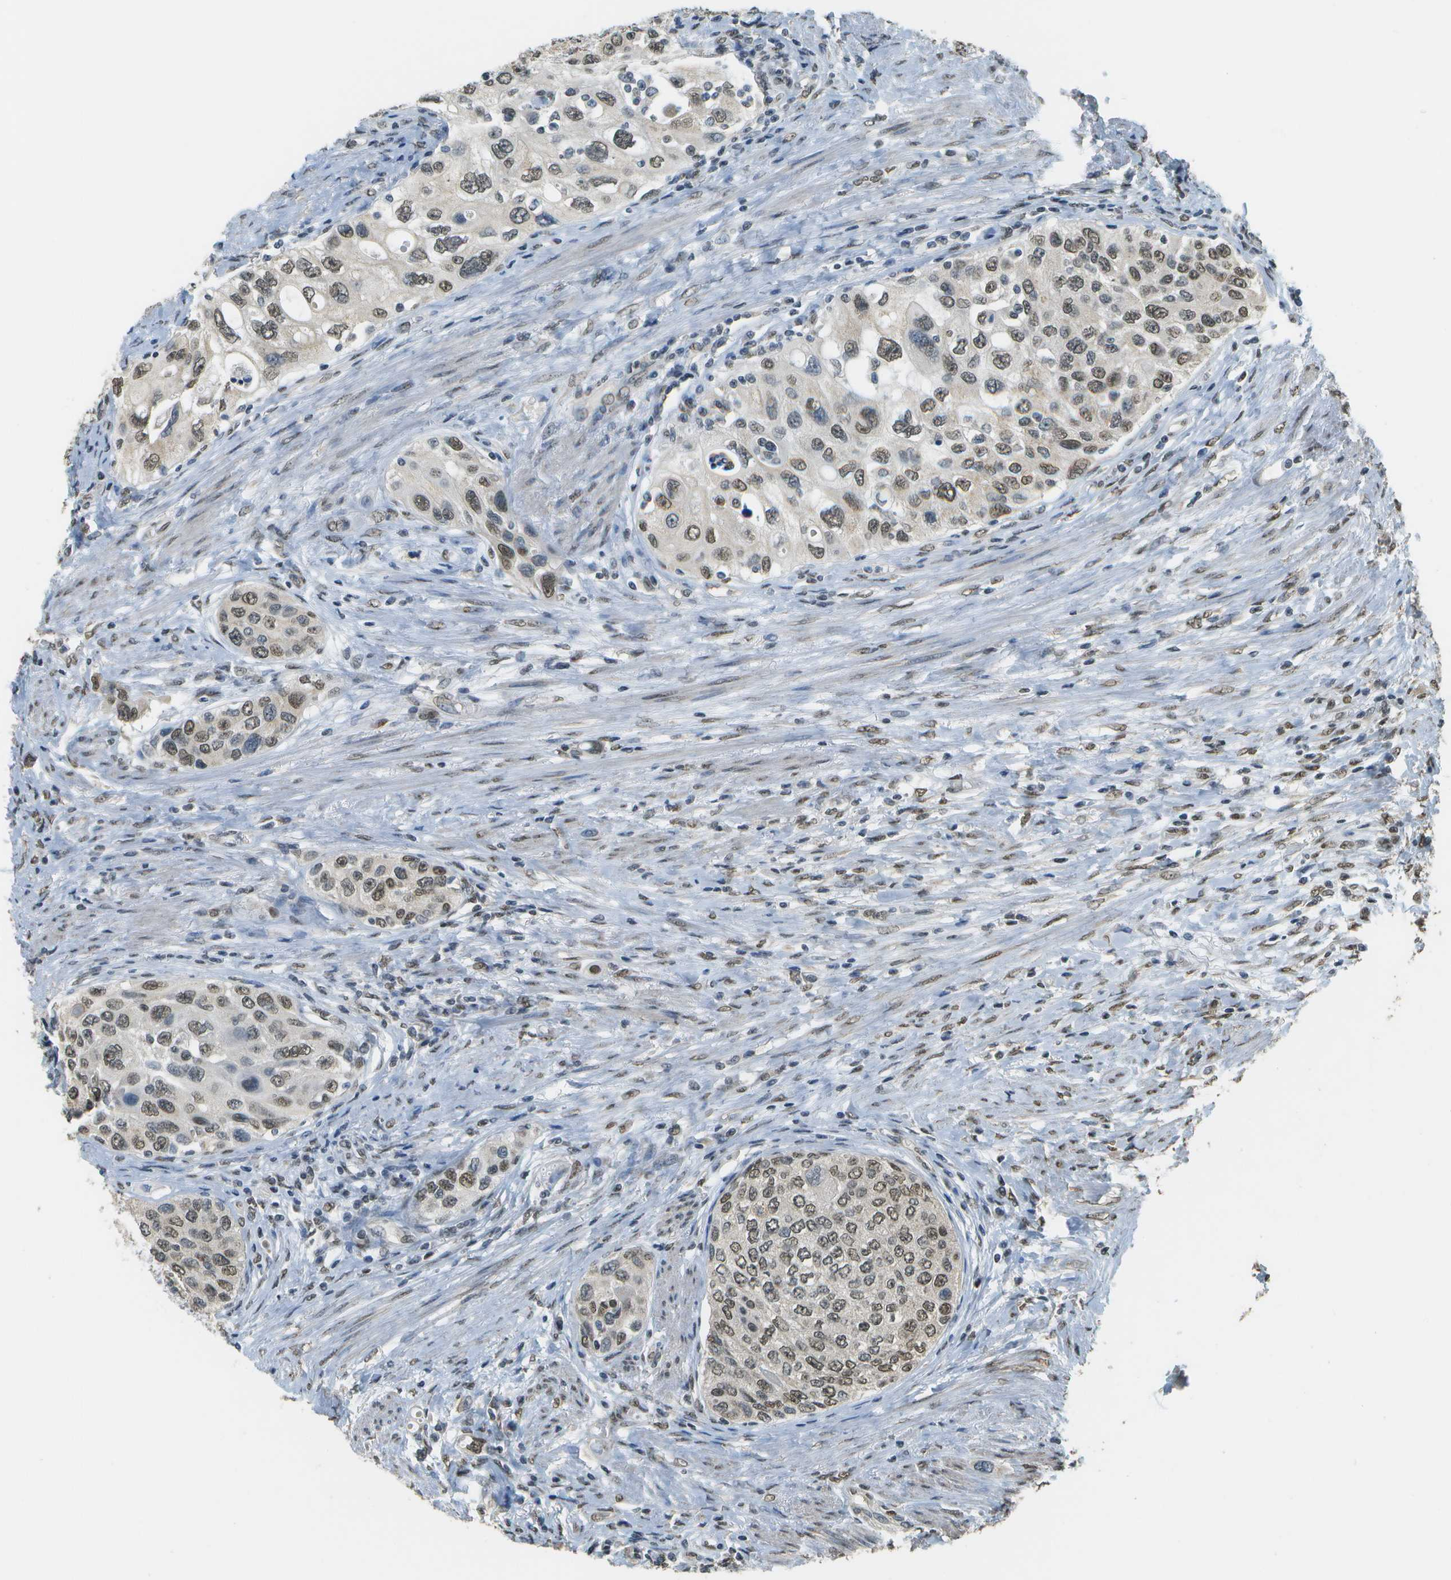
{"staining": {"intensity": "moderate", "quantity": ">75%", "location": "nuclear"}, "tissue": "urothelial cancer", "cell_type": "Tumor cells", "image_type": "cancer", "snomed": [{"axis": "morphology", "description": "Urothelial carcinoma, High grade"}, {"axis": "topography", "description": "Urinary bladder"}], "caption": "Approximately >75% of tumor cells in urothelial cancer display moderate nuclear protein positivity as visualized by brown immunohistochemical staining.", "gene": "ABL2", "patient": {"sex": "female", "age": 56}}